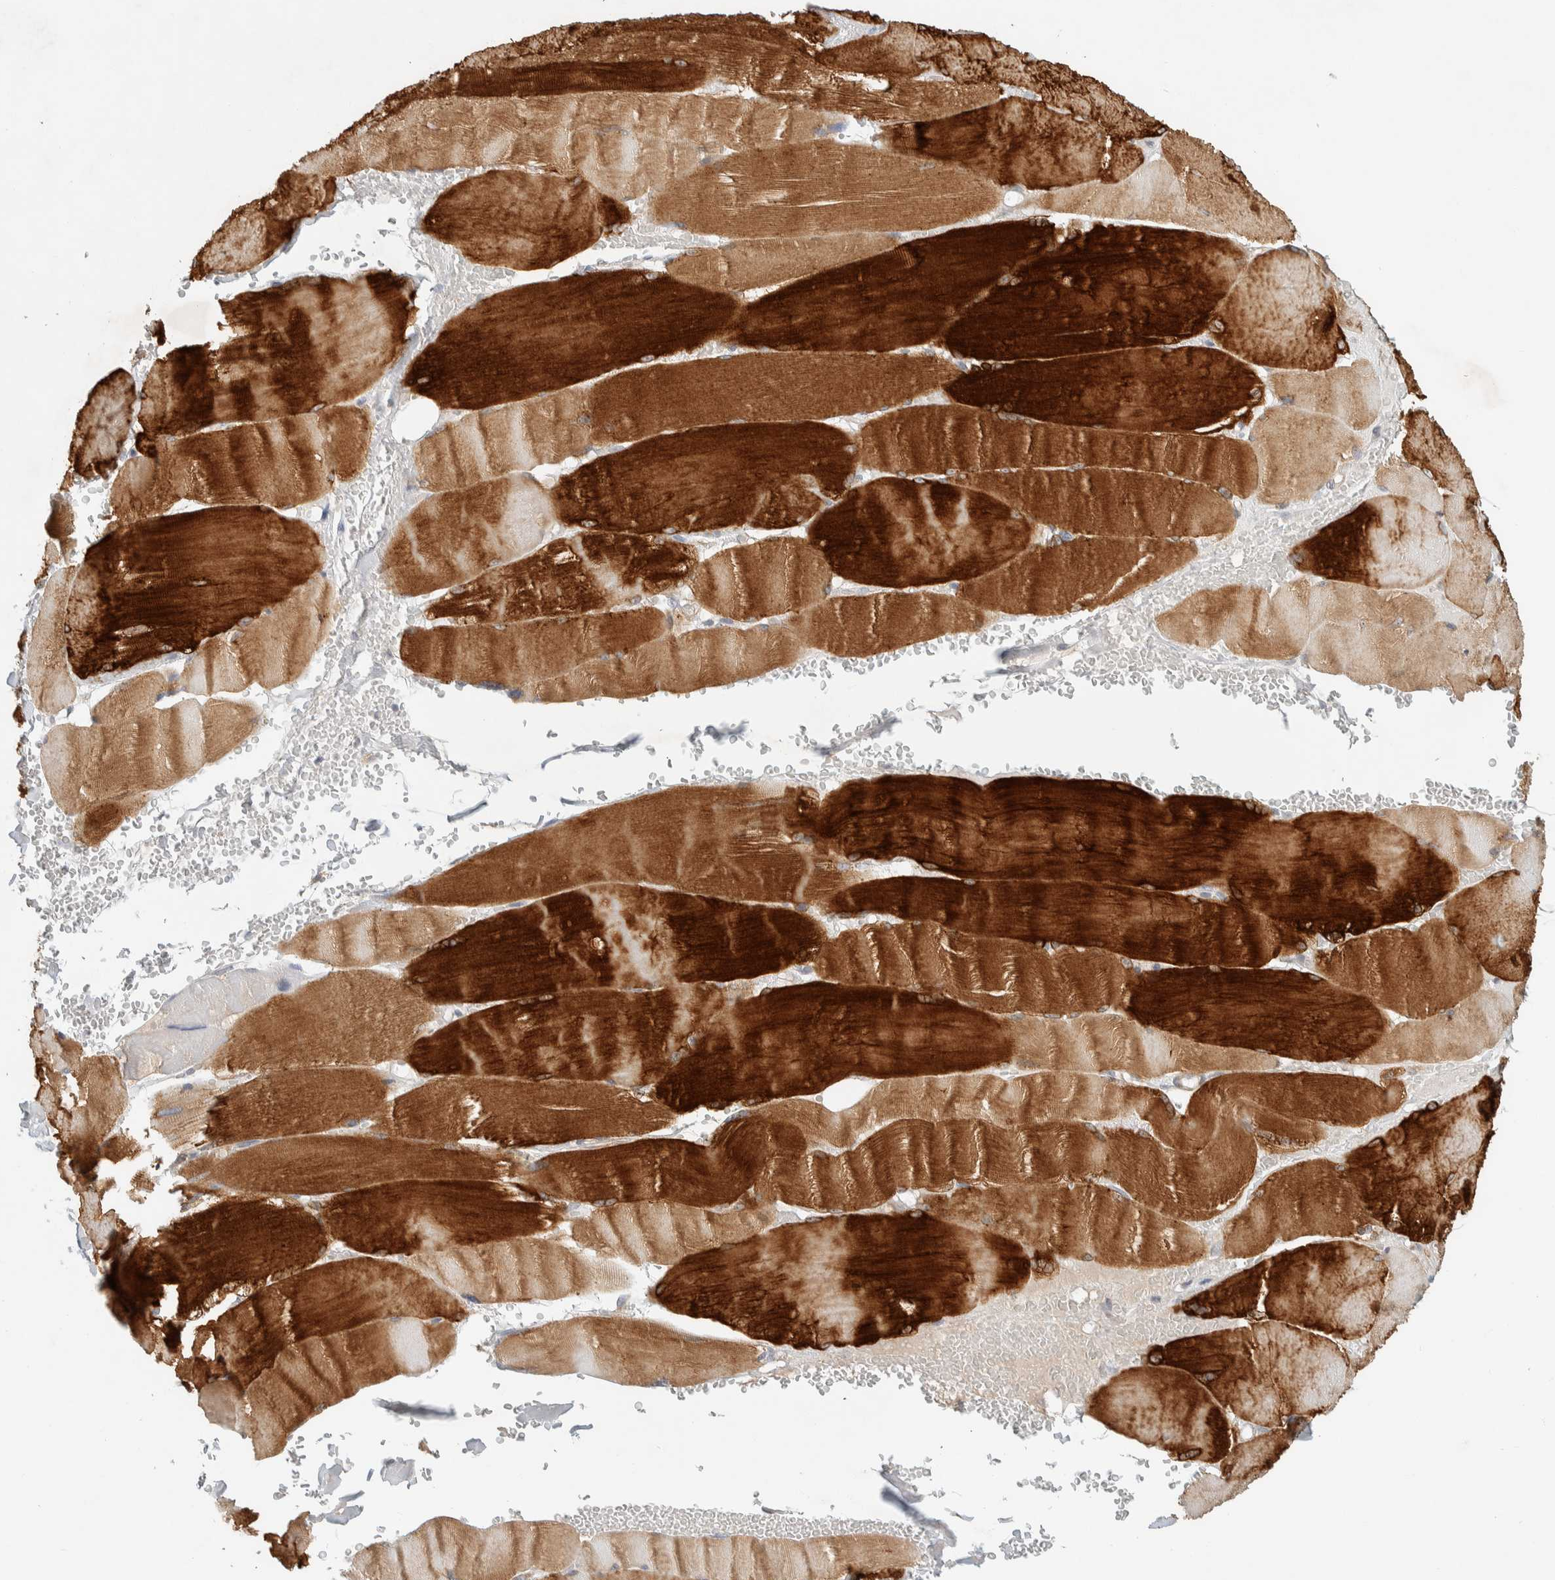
{"staining": {"intensity": "strong", "quantity": ">75%", "location": "cytoplasmic/membranous"}, "tissue": "skeletal muscle", "cell_type": "Myocytes", "image_type": "normal", "snomed": [{"axis": "morphology", "description": "Normal tissue, NOS"}, {"axis": "topography", "description": "Skin"}, {"axis": "topography", "description": "Skeletal muscle"}], "caption": "This is an image of immunohistochemistry staining of benign skeletal muscle, which shows strong positivity in the cytoplasmic/membranous of myocytes.", "gene": "KLHL40", "patient": {"sex": "male", "age": 83}}